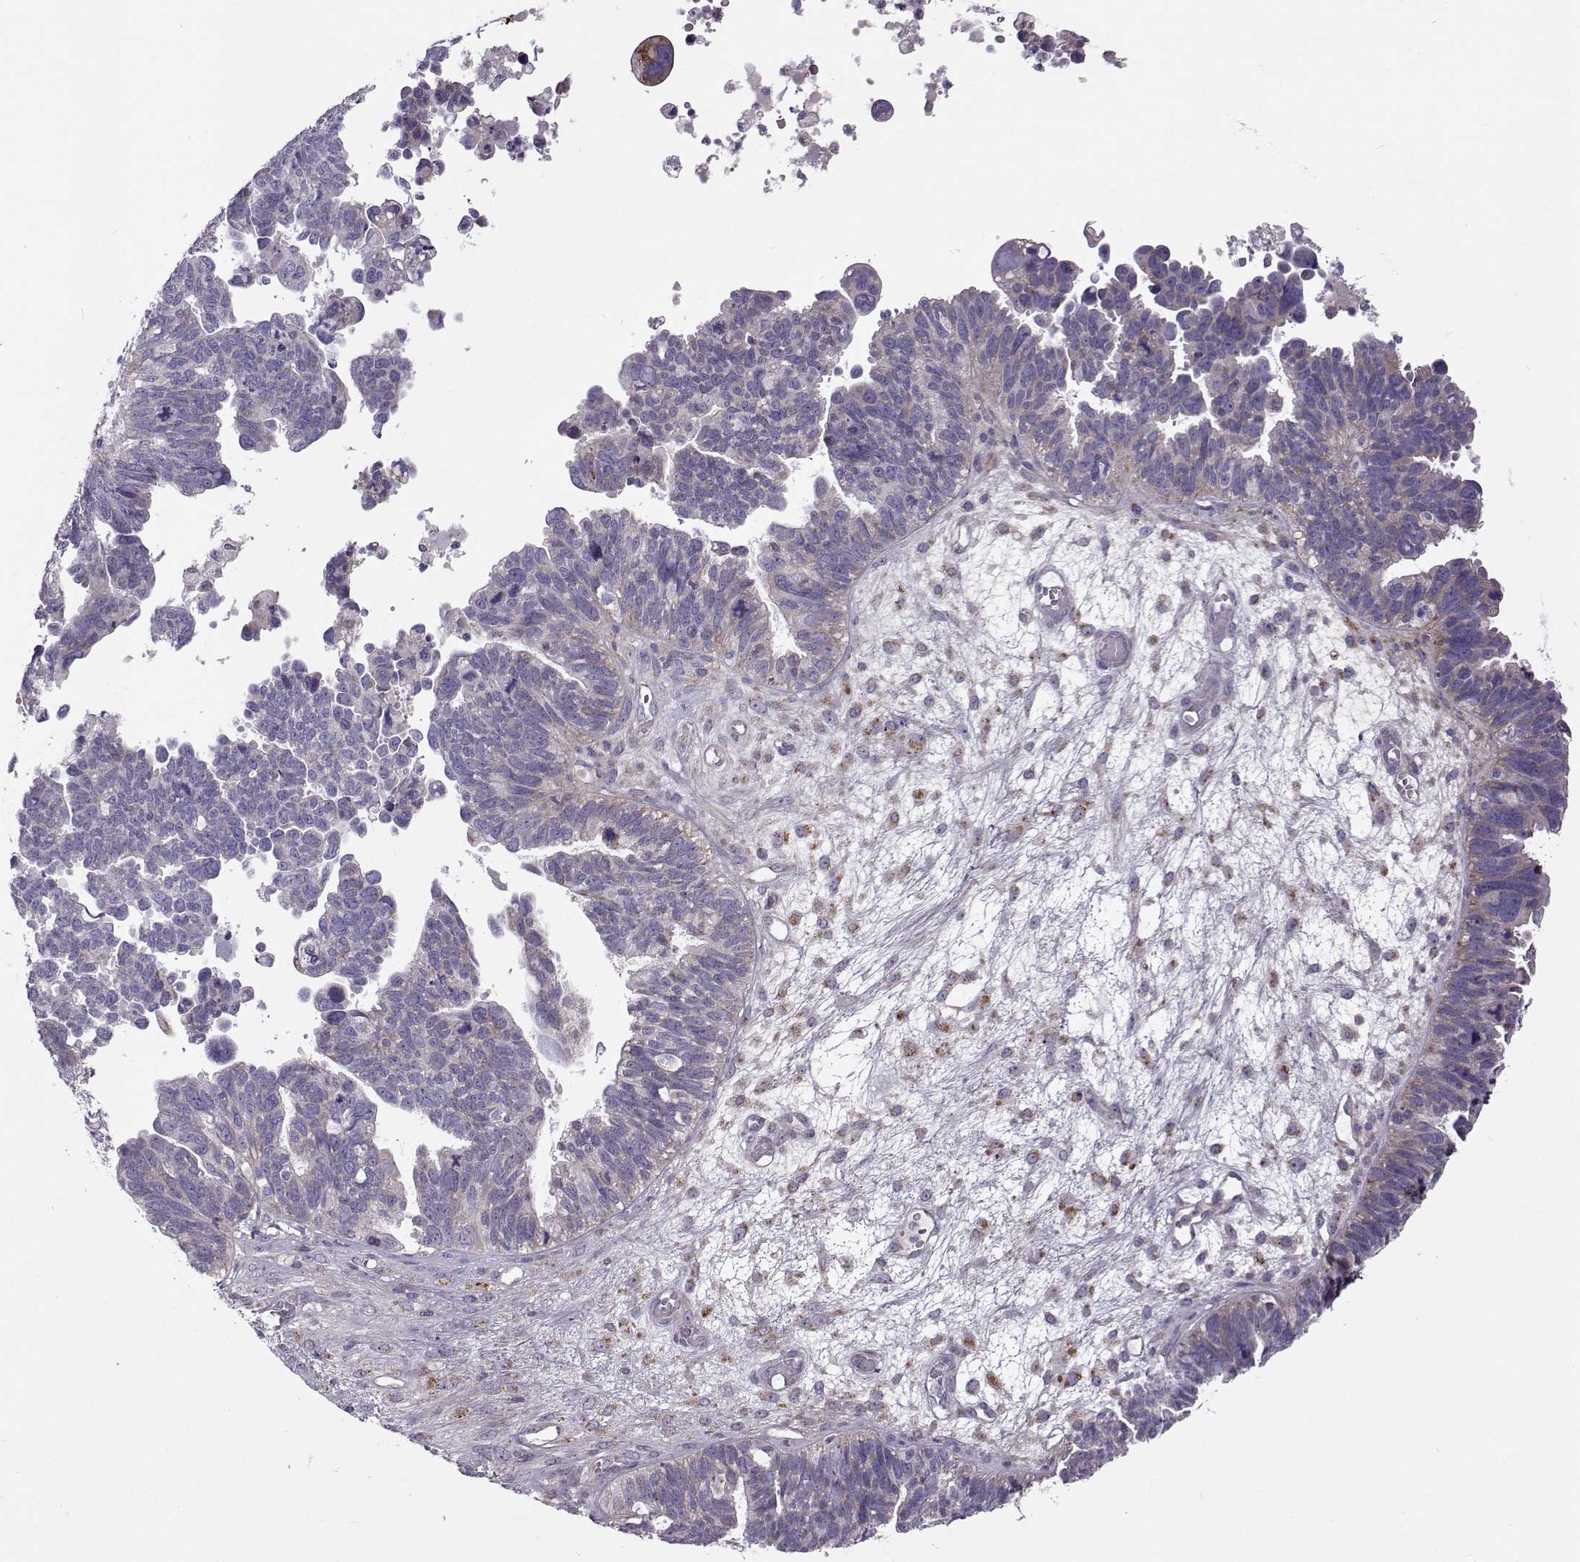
{"staining": {"intensity": "negative", "quantity": "none", "location": "none"}, "tissue": "ovarian cancer", "cell_type": "Tumor cells", "image_type": "cancer", "snomed": [{"axis": "morphology", "description": "Cystadenocarcinoma, serous, NOS"}, {"axis": "topography", "description": "Ovary"}], "caption": "Human ovarian cancer (serous cystadenocarcinoma) stained for a protein using IHC demonstrates no expression in tumor cells.", "gene": "CLN6", "patient": {"sex": "female", "age": 60}}